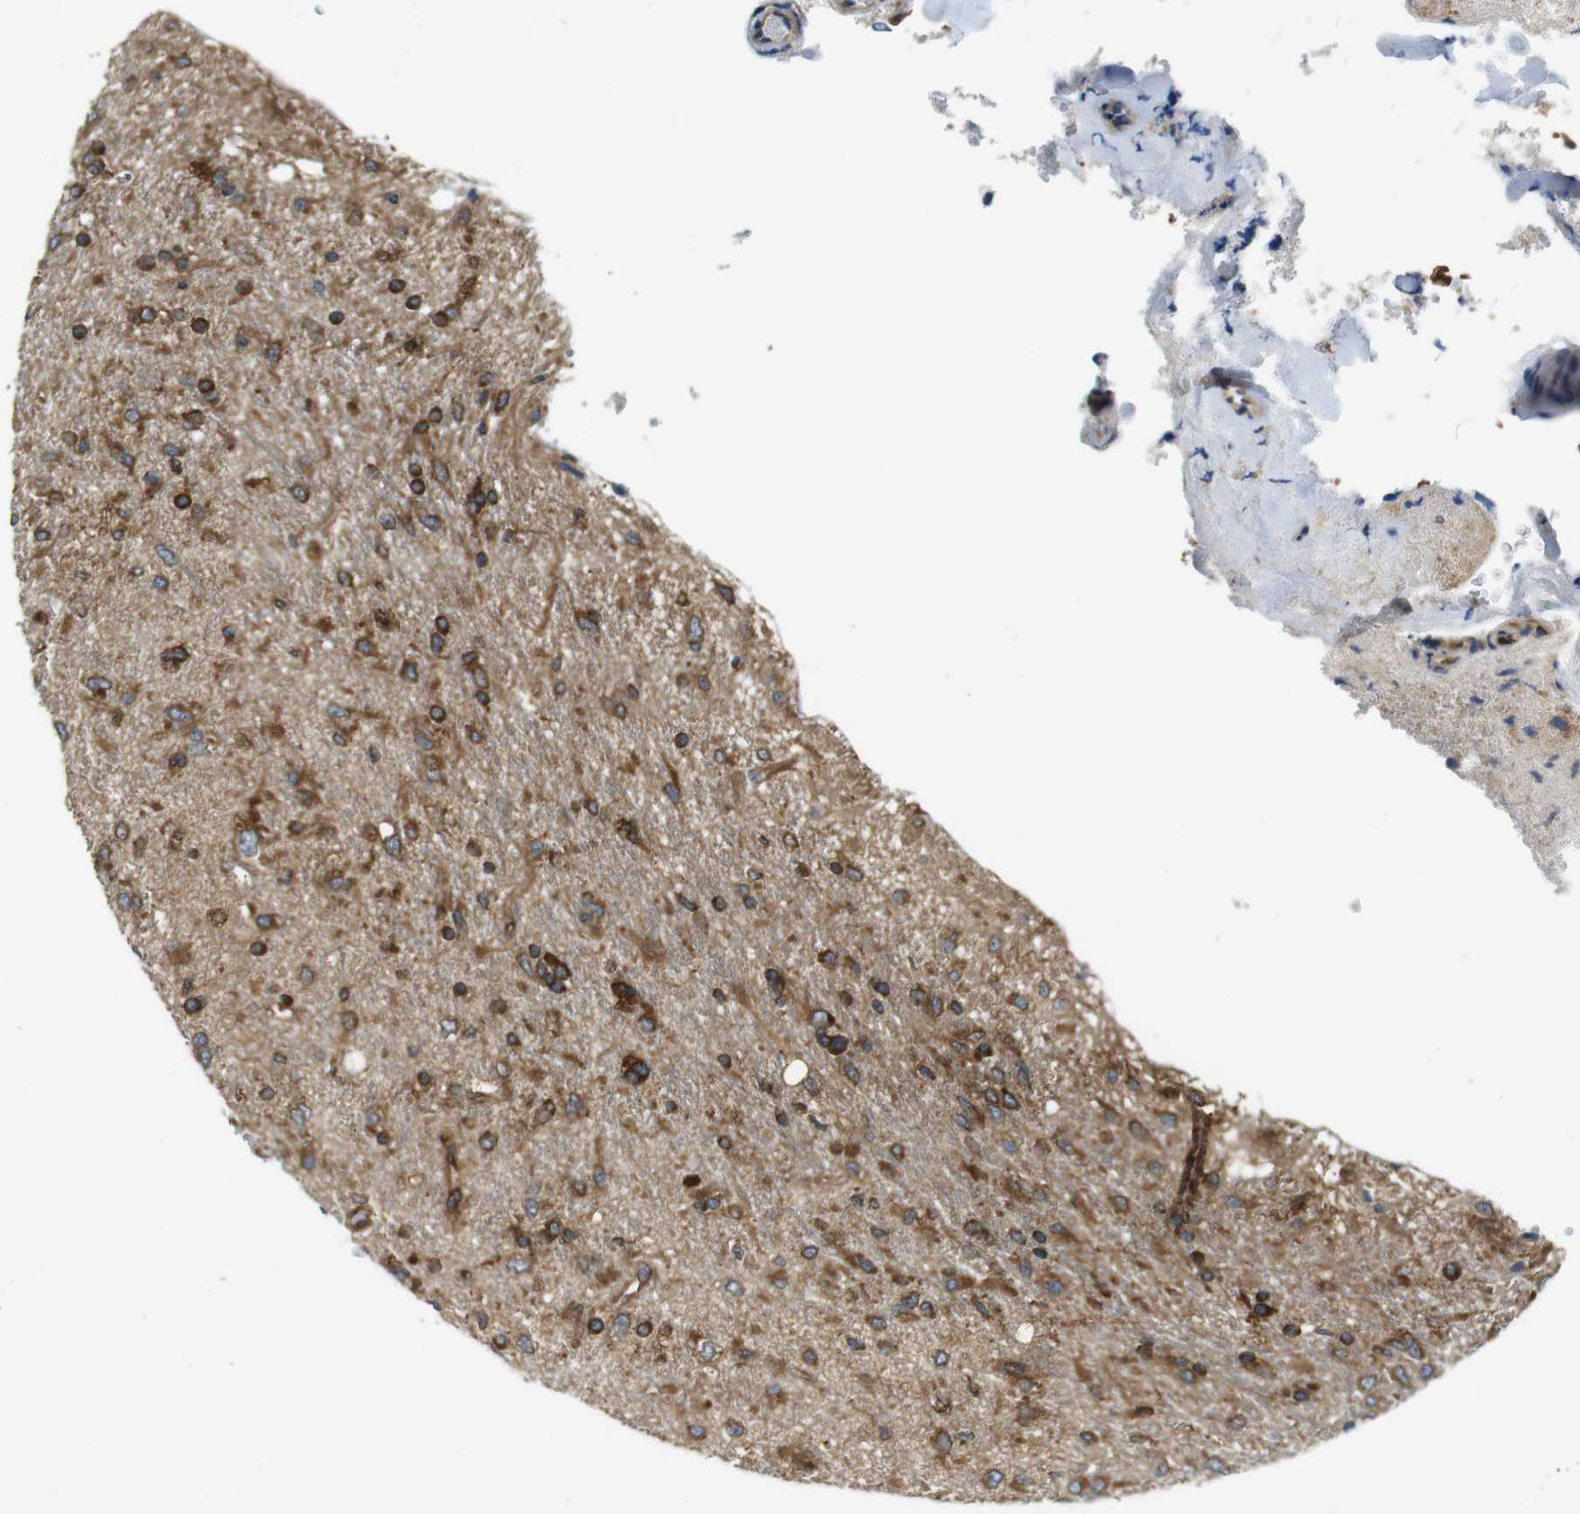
{"staining": {"intensity": "strong", "quantity": "25%-75%", "location": "cytoplasmic/membranous"}, "tissue": "glioma", "cell_type": "Tumor cells", "image_type": "cancer", "snomed": [{"axis": "morphology", "description": "Glioma, malignant, Low grade"}, {"axis": "topography", "description": "Brain"}], "caption": "Malignant glioma (low-grade) tissue shows strong cytoplasmic/membranous expression in approximately 25%-75% of tumor cells, visualized by immunohistochemistry.", "gene": "TSC1", "patient": {"sex": "male", "age": 77}}